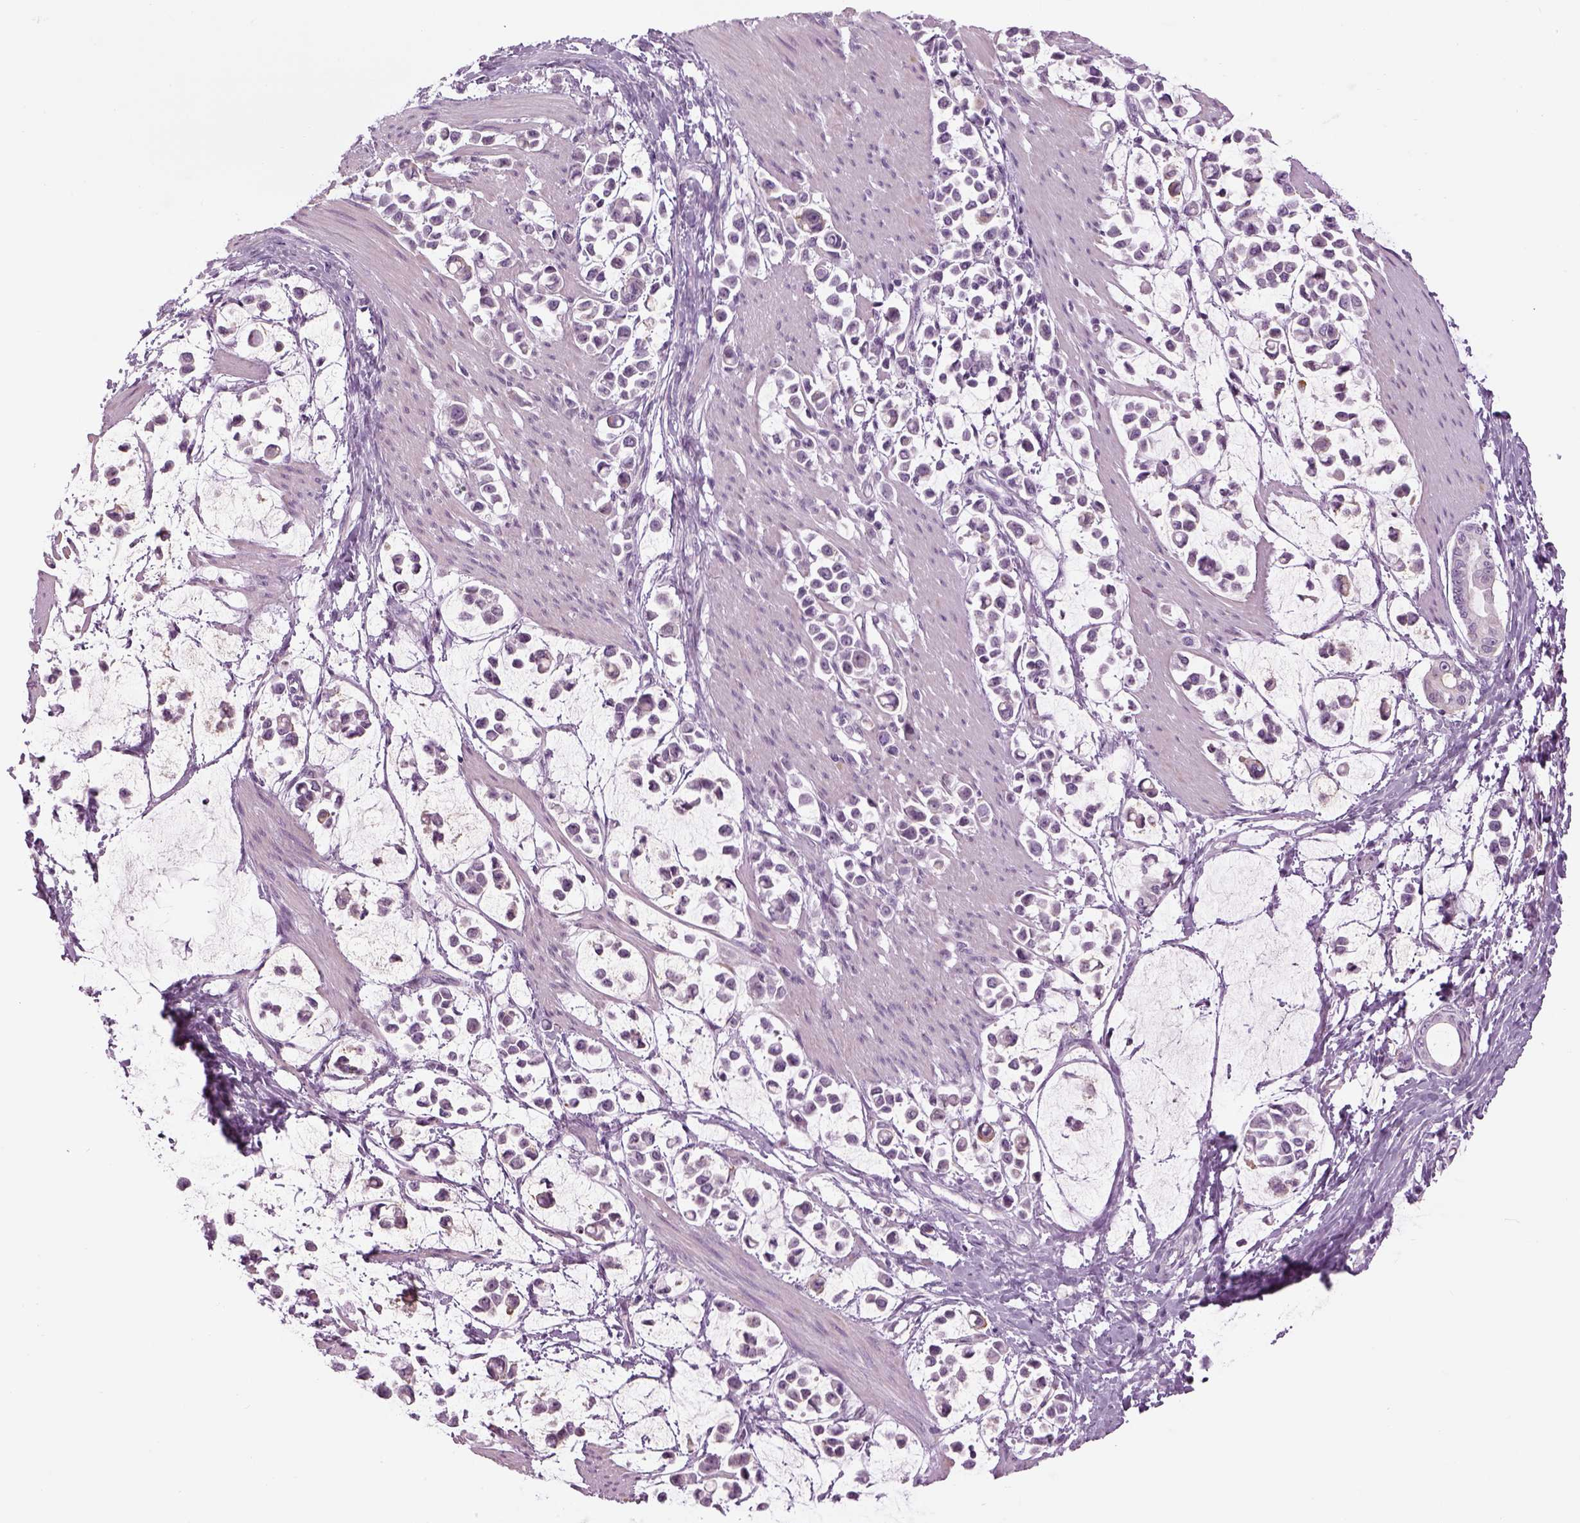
{"staining": {"intensity": "negative", "quantity": "none", "location": "none"}, "tissue": "stomach cancer", "cell_type": "Tumor cells", "image_type": "cancer", "snomed": [{"axis": "morphology", "description": "Adenocarcinoma, NOS"}, {"axis": "topography", "description": "Stomach"}], "caption": "The IHC micrograph has no significant staining in tumor cells of stomach adenocarcinoma tissue. Nuclei are stained in blue.", "gene": "LRRIQ3", "patient": {"sex": "male", "age": 82}}